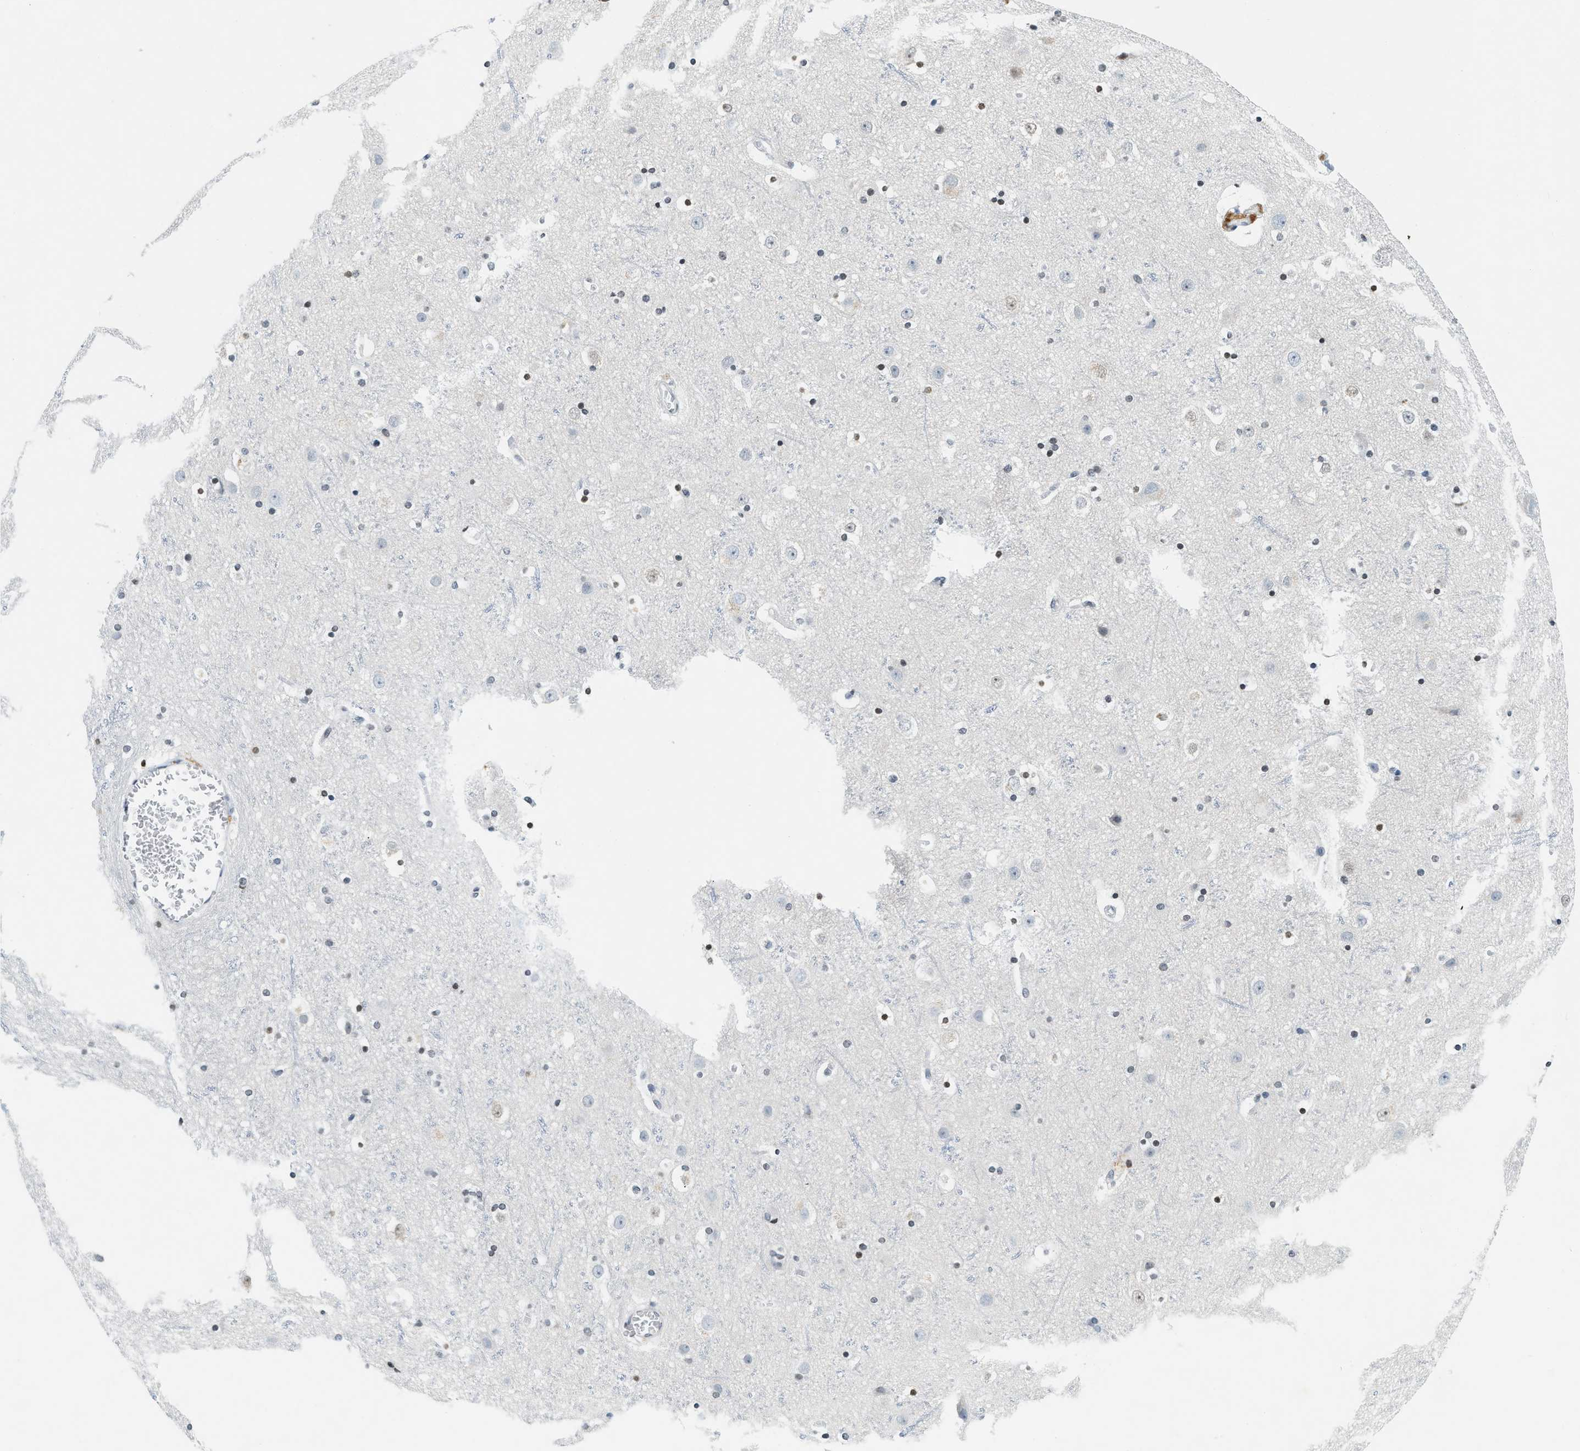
{"staining": {"intensity": "negative", "quantity": "none", "location": "none"}, "tissue": "cerebral cortex", "cell_type": "Endothelial cells", "image_type": "normal", "snomed": [{"axis": "morphology", "description": "Normal tissue, NOS"}, {"axis": "topography", "description": "Cerebral cortex"}], "caption": "Protein analysis of normal cerebral cortex demonstrates no significant positivity in endothelial cells. (DAB (3,3'-diaminobenzidine) IHC with hematoxylin counter stain).", "gene": "UVRAG", "patient": {"sex": "male", "age": 45}}